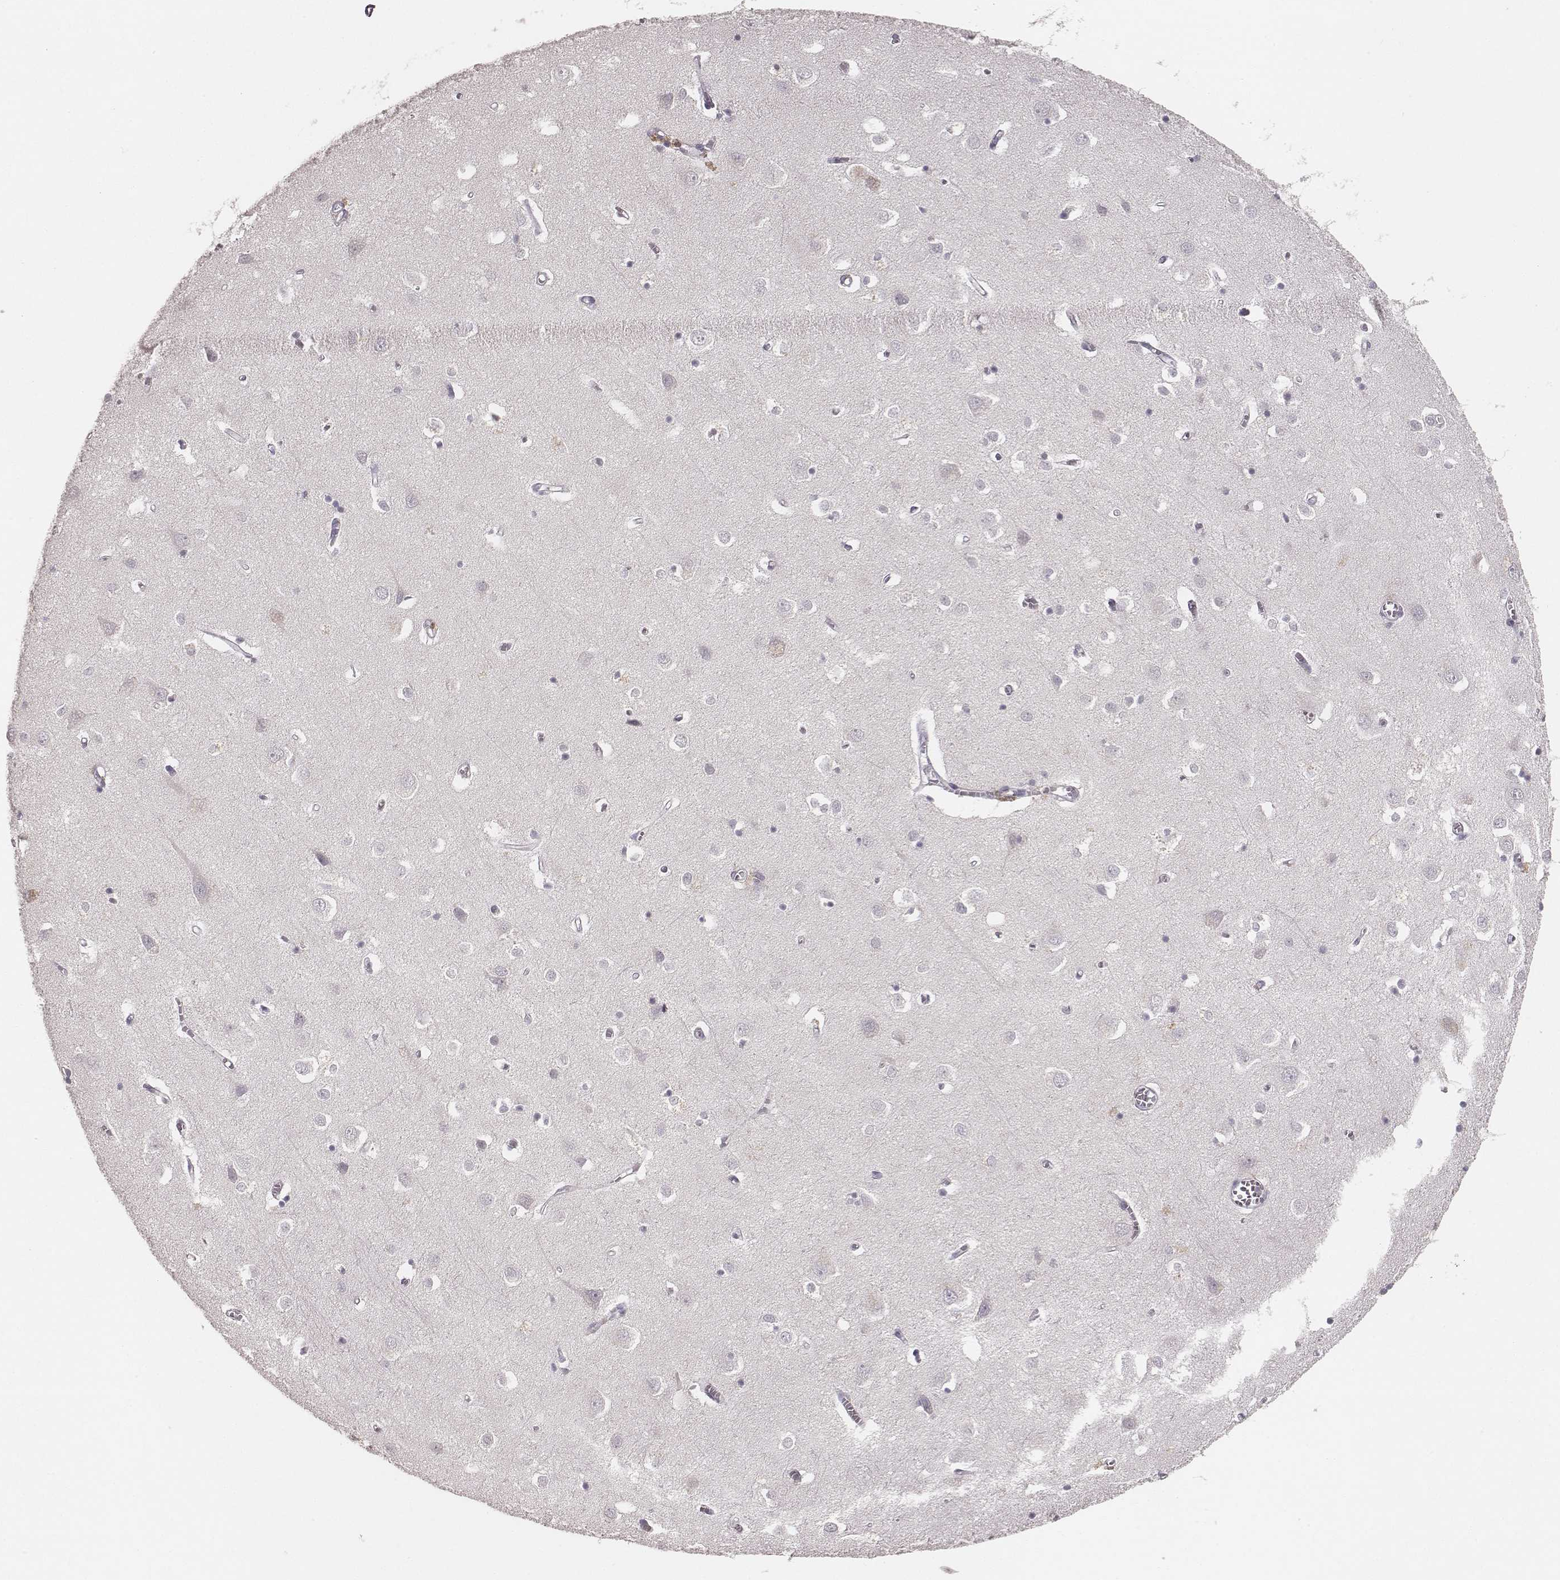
{"staining": {"intensity": "negative", "quantity": "none", "location": "none"}, "tissue": "cerebral cortex", "cell_type": "Endothelial cells", "image_type": "normal", "snomed": [{"axis": "morphology", "description": "Normal tissue, NOS"}, {"axis": "topography", "description": "Cerebral cortex"}], "caption": "Cerebral cortex stained for a protein using IHC shows no positivity endothelial cells.", "gene": "LY6K", "patient": {"sex": "male", "age": 70}}